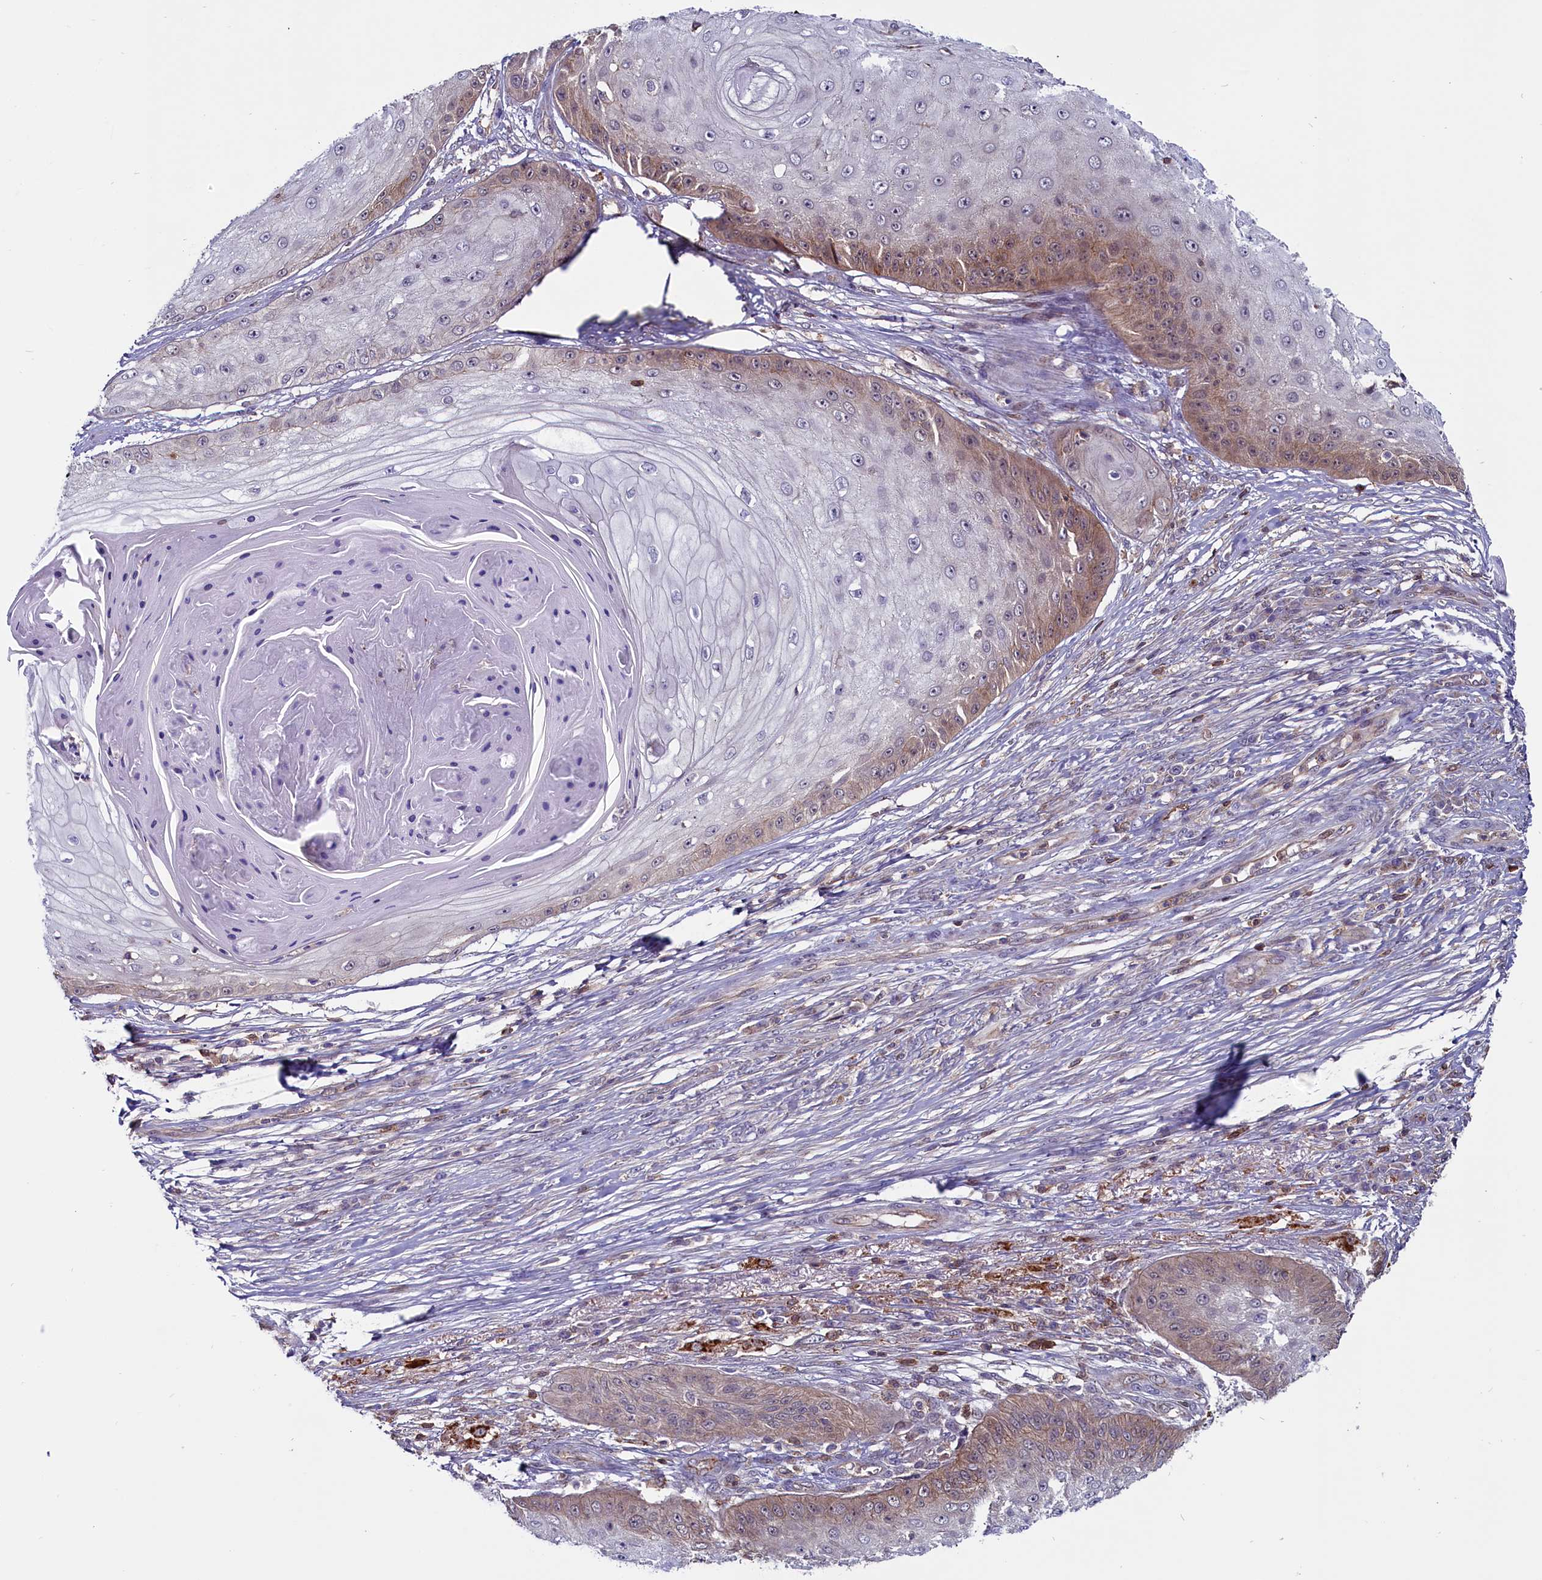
{"staining": {"intensity": "weak", "quantity": "25%-75%", "location": "cytoplasmic/membranous"}, "tissue": "skin cancer", "cell_type": "Tumor cells", "image_type": "cancer", "snomed": [{"axis": "morphology", "description": "Squamous cell carcinoma, NOS"}, {"axis": "topography", "description": "Skin"}], "caption": "This image exhibits immunohistochemistry staining of human squamous cell carcinoma (skin), with low weak cytoplasmic/membranous positivity in approximately 25%-75% of tumor cells.", "gene": "CIAPIN1", "patient": {"sex": "male", "age": 70}}